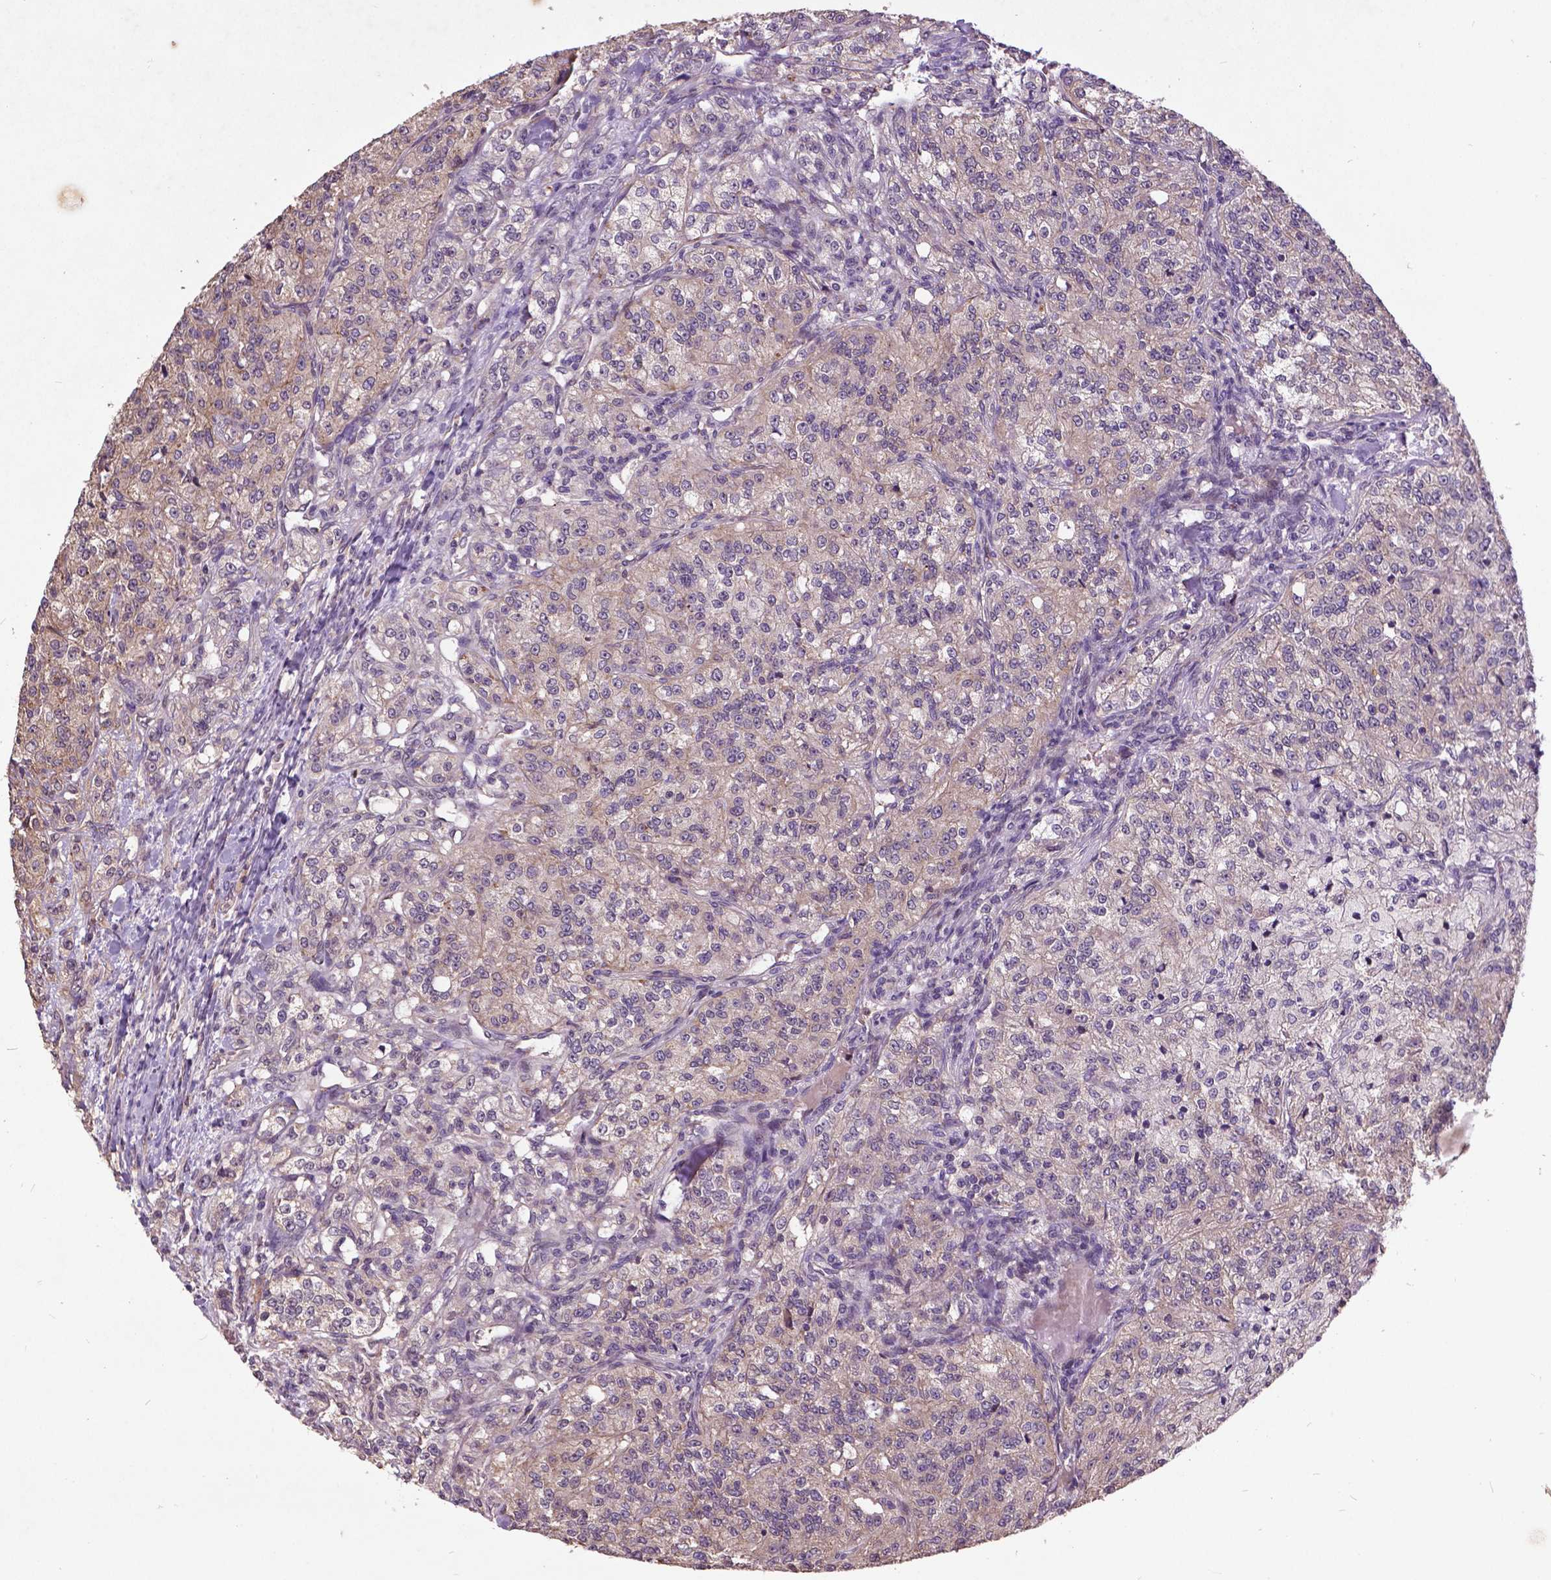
{"staining": {"intensity": "weak", "quantity": "<25%", "location": "cytoplasmic/membranous"}, "tissue": "renal cancer", "cell_type": "Tumor cells", "image_type": "cancer", "snomed": [{"axis": "morphology", "description": "Adenocarcinoma, NOS"}, {"axis": "topography", "description": "Kidney"}], "caption": "Image shows no significant protein expression in tumor cells of renal cancer.", "gene": "AP1S3", "patient": {"sex": "female", "age": 63}}